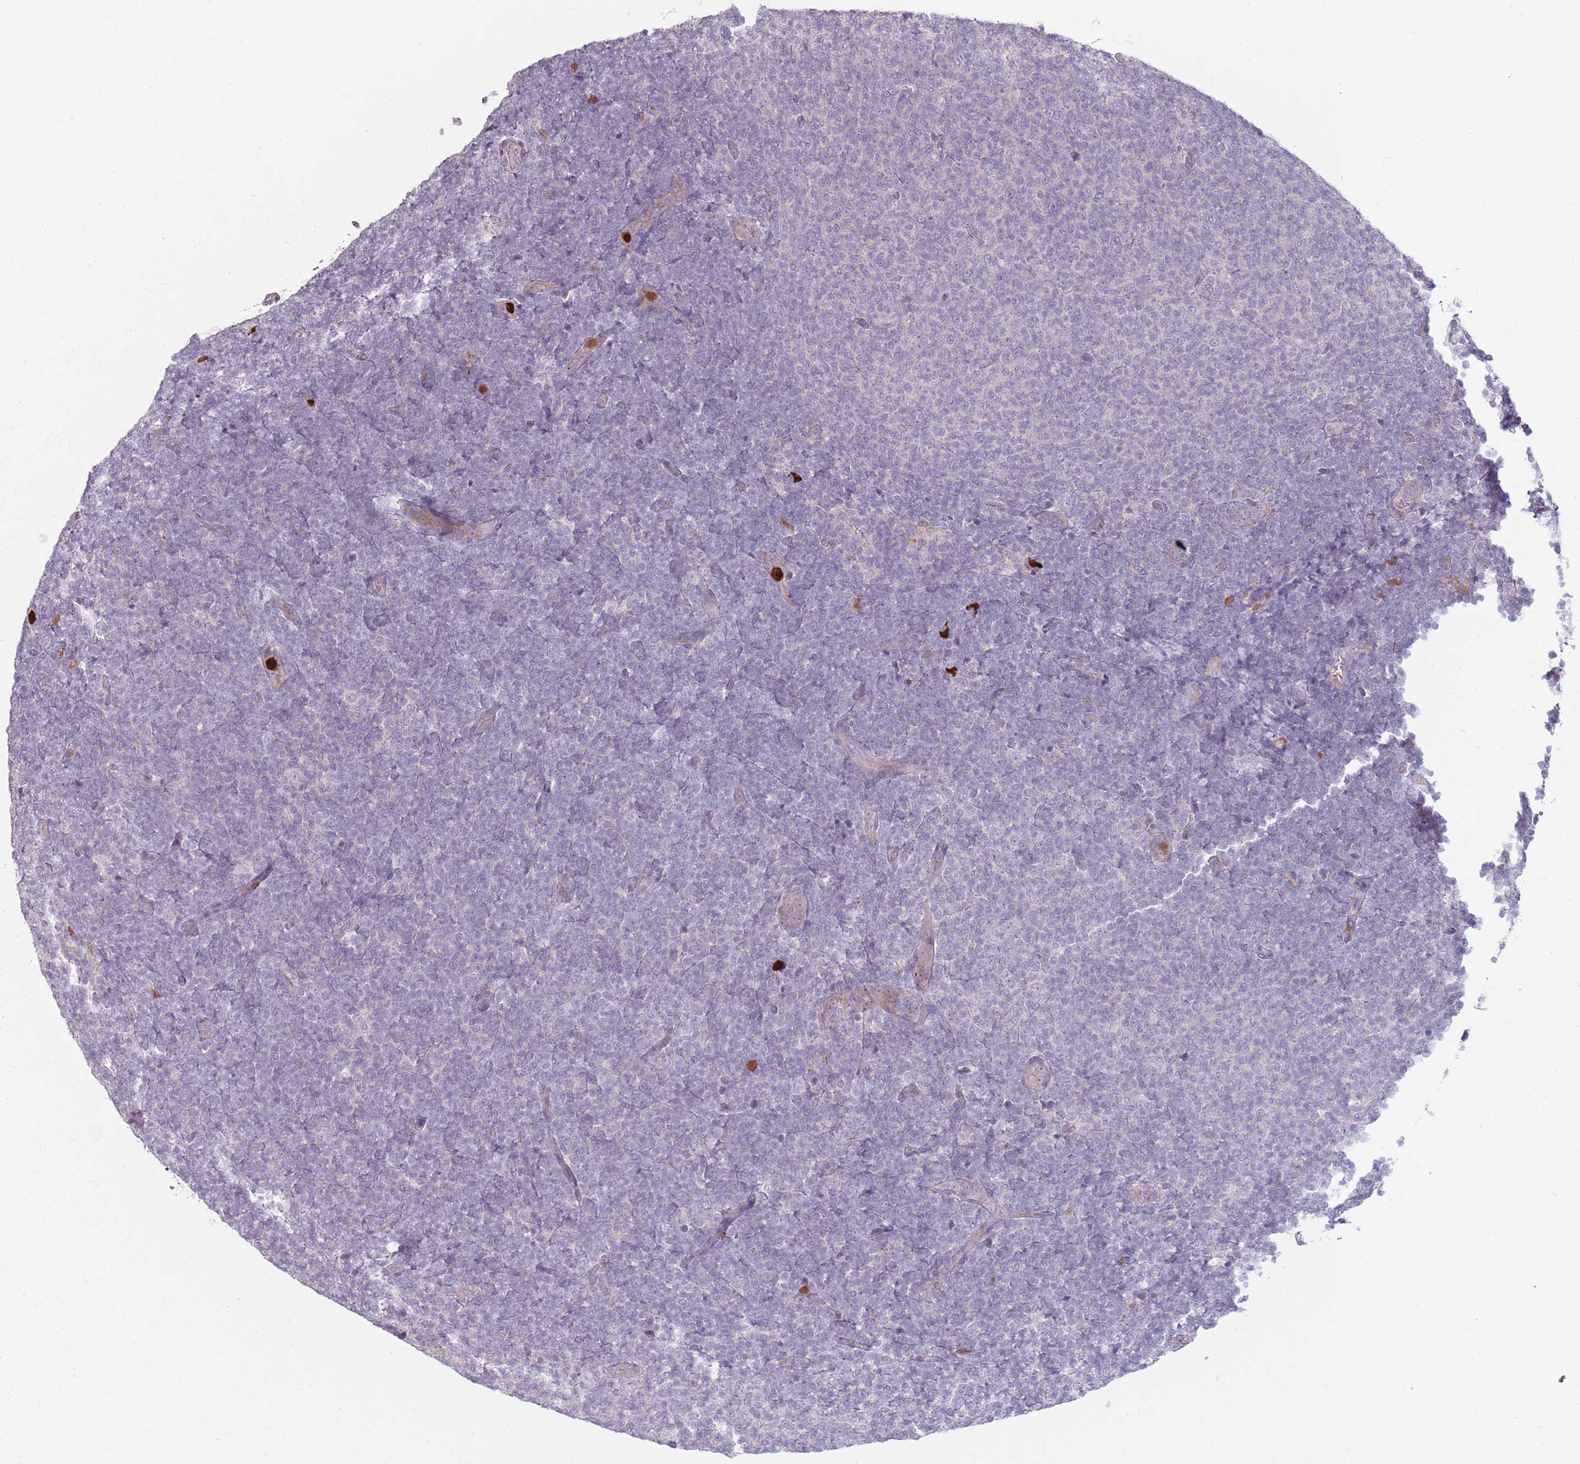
{"staining": {"intensity": "negative", "quantity": "none", "location": "none"}, "tissue": "lymphoma", "cell_type": "Tumor cells", "image_type": "cancer", "snomed": [{"axis": "morphology", "description": "Malignant lymphoma, non-Hodgkin's type, Low grade"}, {"axis": "topography", "description": "Lymph node"}], "caption": "This is an immunohistochemistry photomicrograph of human low-grade malignant lymphoma, non-Hodgkin's type. There is no expression in tumor cells.", "gene": "SPAG4", "patient": {"sex": "male", "age": 66}}